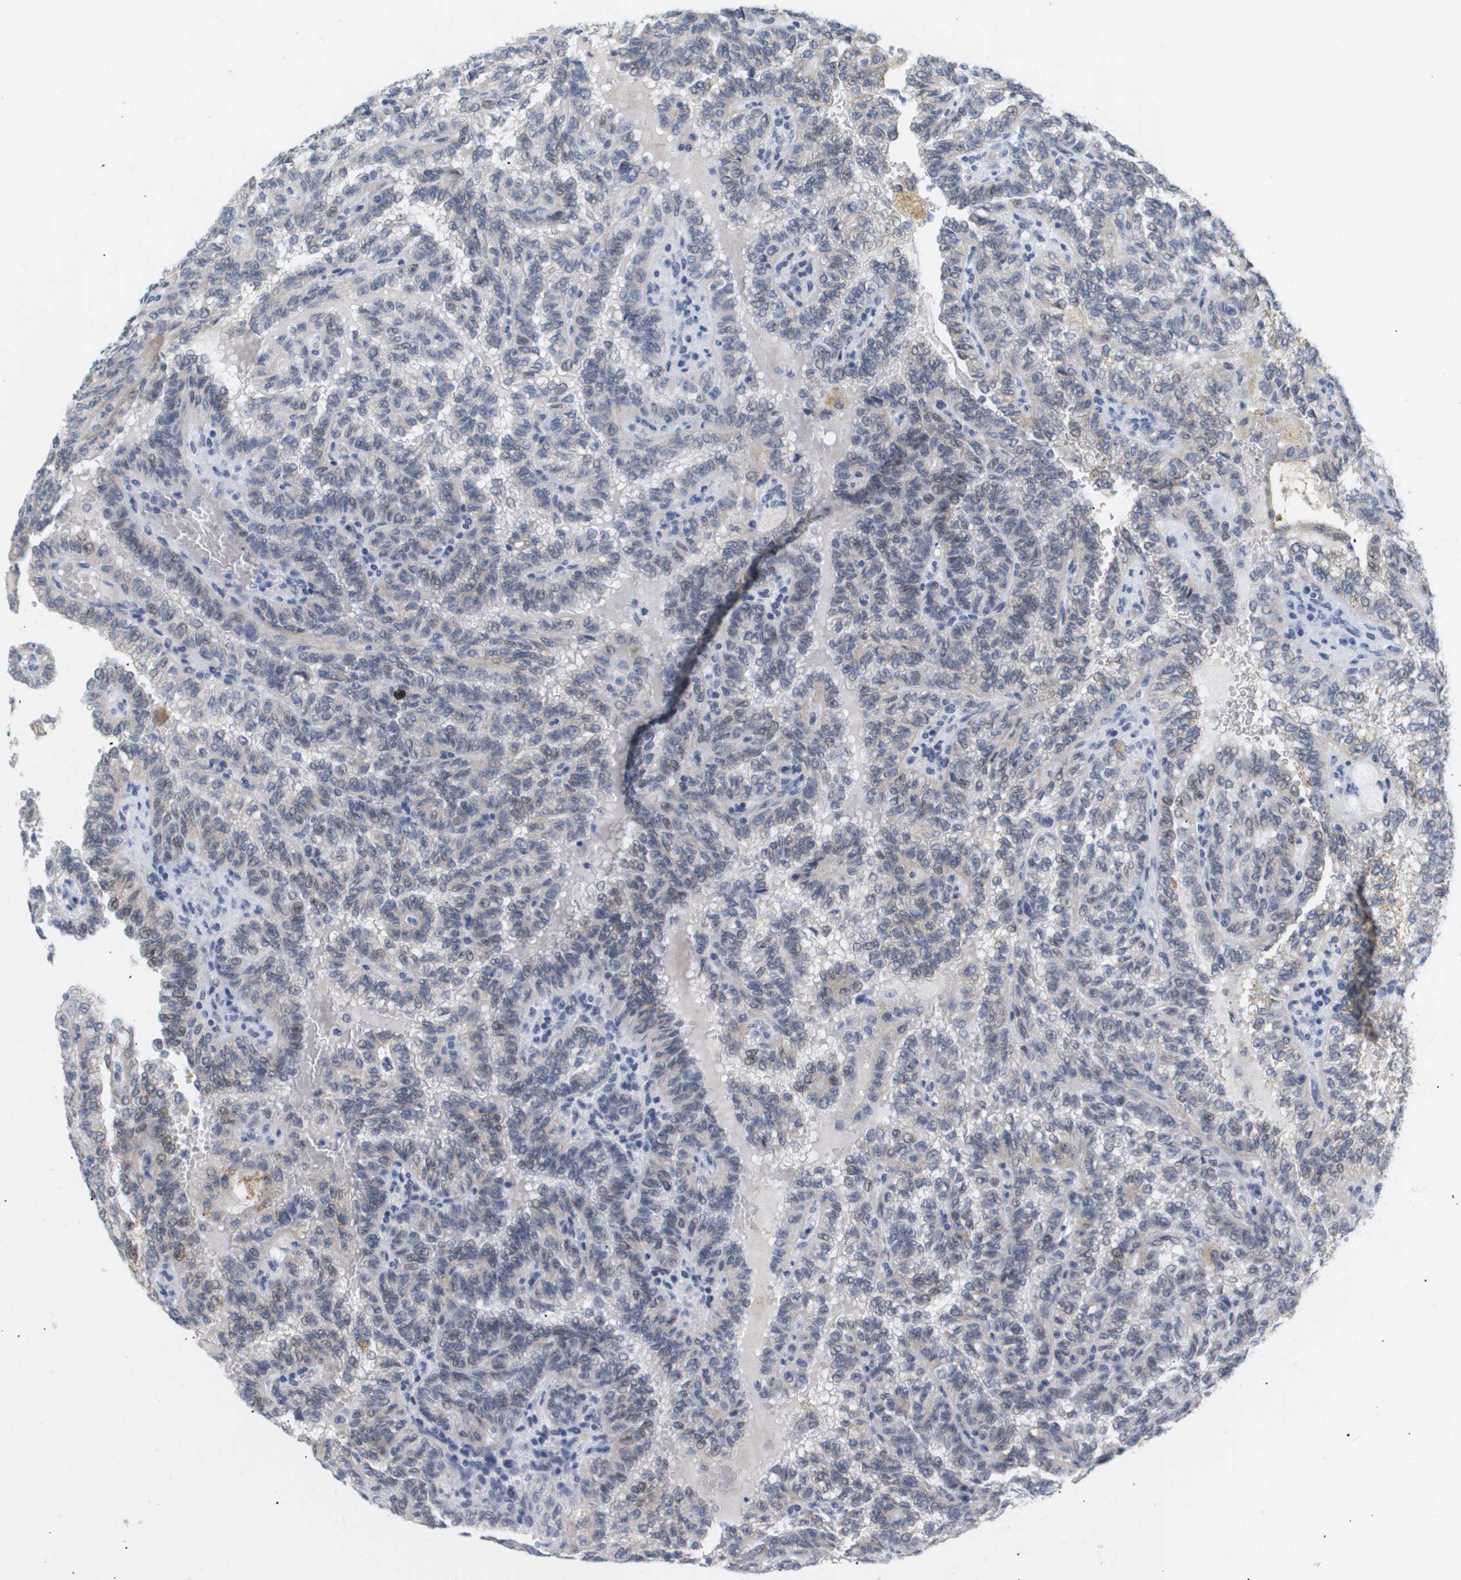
{"staining": {"intensity": "weak", "quantity": "<25%", "location": "cytoplasmic/membranous,nuclear"}, "tissue": "renal cancer", "cell_type": "Tumor cells", "image_type": "cancer", "snomed": [{"axis": "morphology", "description": "Inflammation, NOS"}, {"axis": "morphology", "description": "Adenocarcinoma, NOS"}, {"axis": "topography", "description": "Kidney"}], "caption": "An image of human renal cancer (adenocarcinoma) is negative for staining in tumor cells.", "gene": "PPARD", "patient": {"sex": "male", "age": 68}}